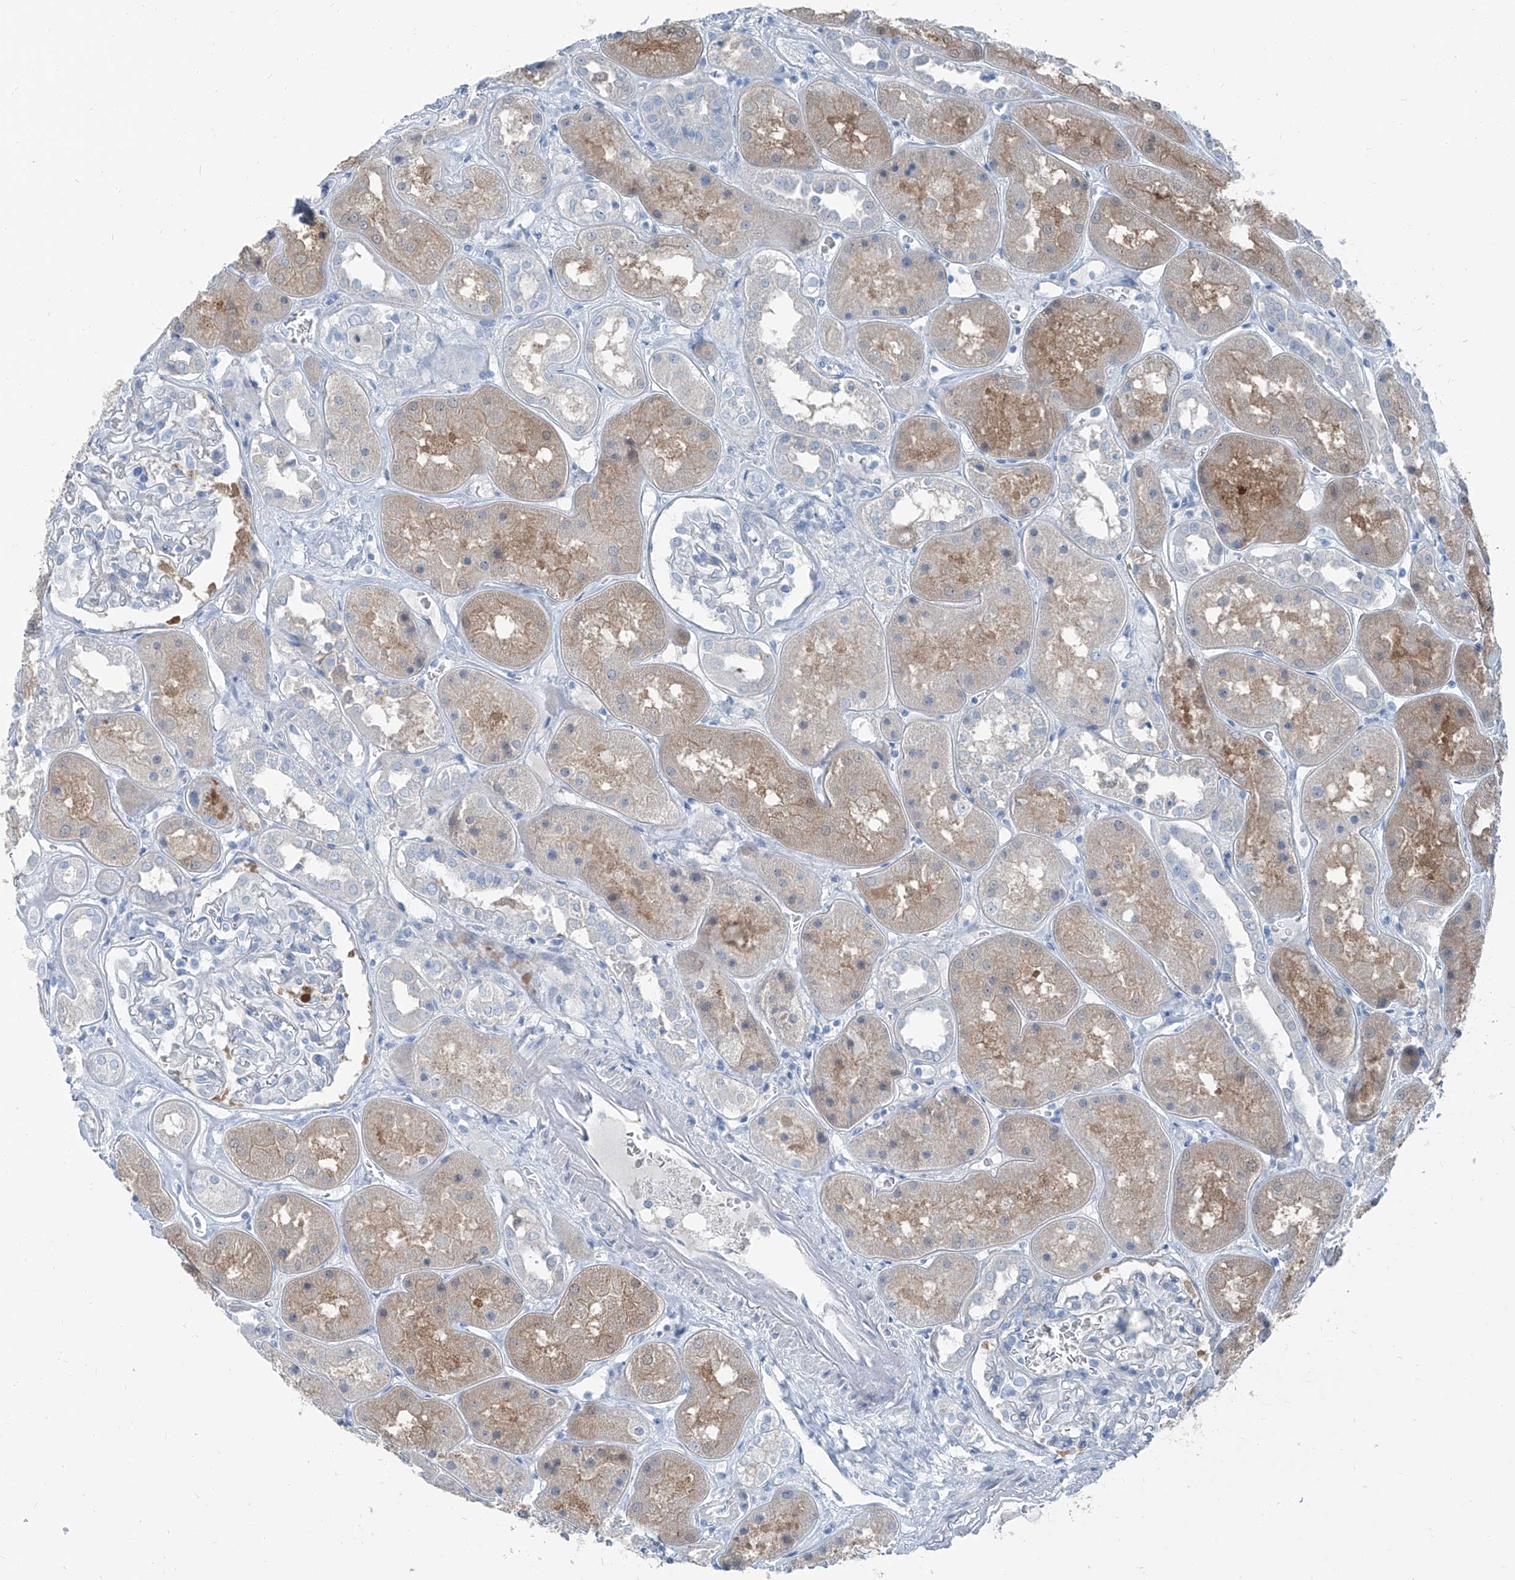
{"staining": {"intensity": "negative", "quantity": "none", "location": "none"}, "tissue": "kidney", "cell_type": "Cells in glomeruli", "image_type": "normal", "snomed": [{"axis": "morphology", "description": "Normal tissue, NOS"}, {"axis": "topography", "description": "Kidney"}], "caption": "This is an immunohistochemistry (IHC) micrograph of normal kidney. There is no staining in cells in glomeruli.", "gene": "RGN", "patient": {"sex": "male", "age": 70}}